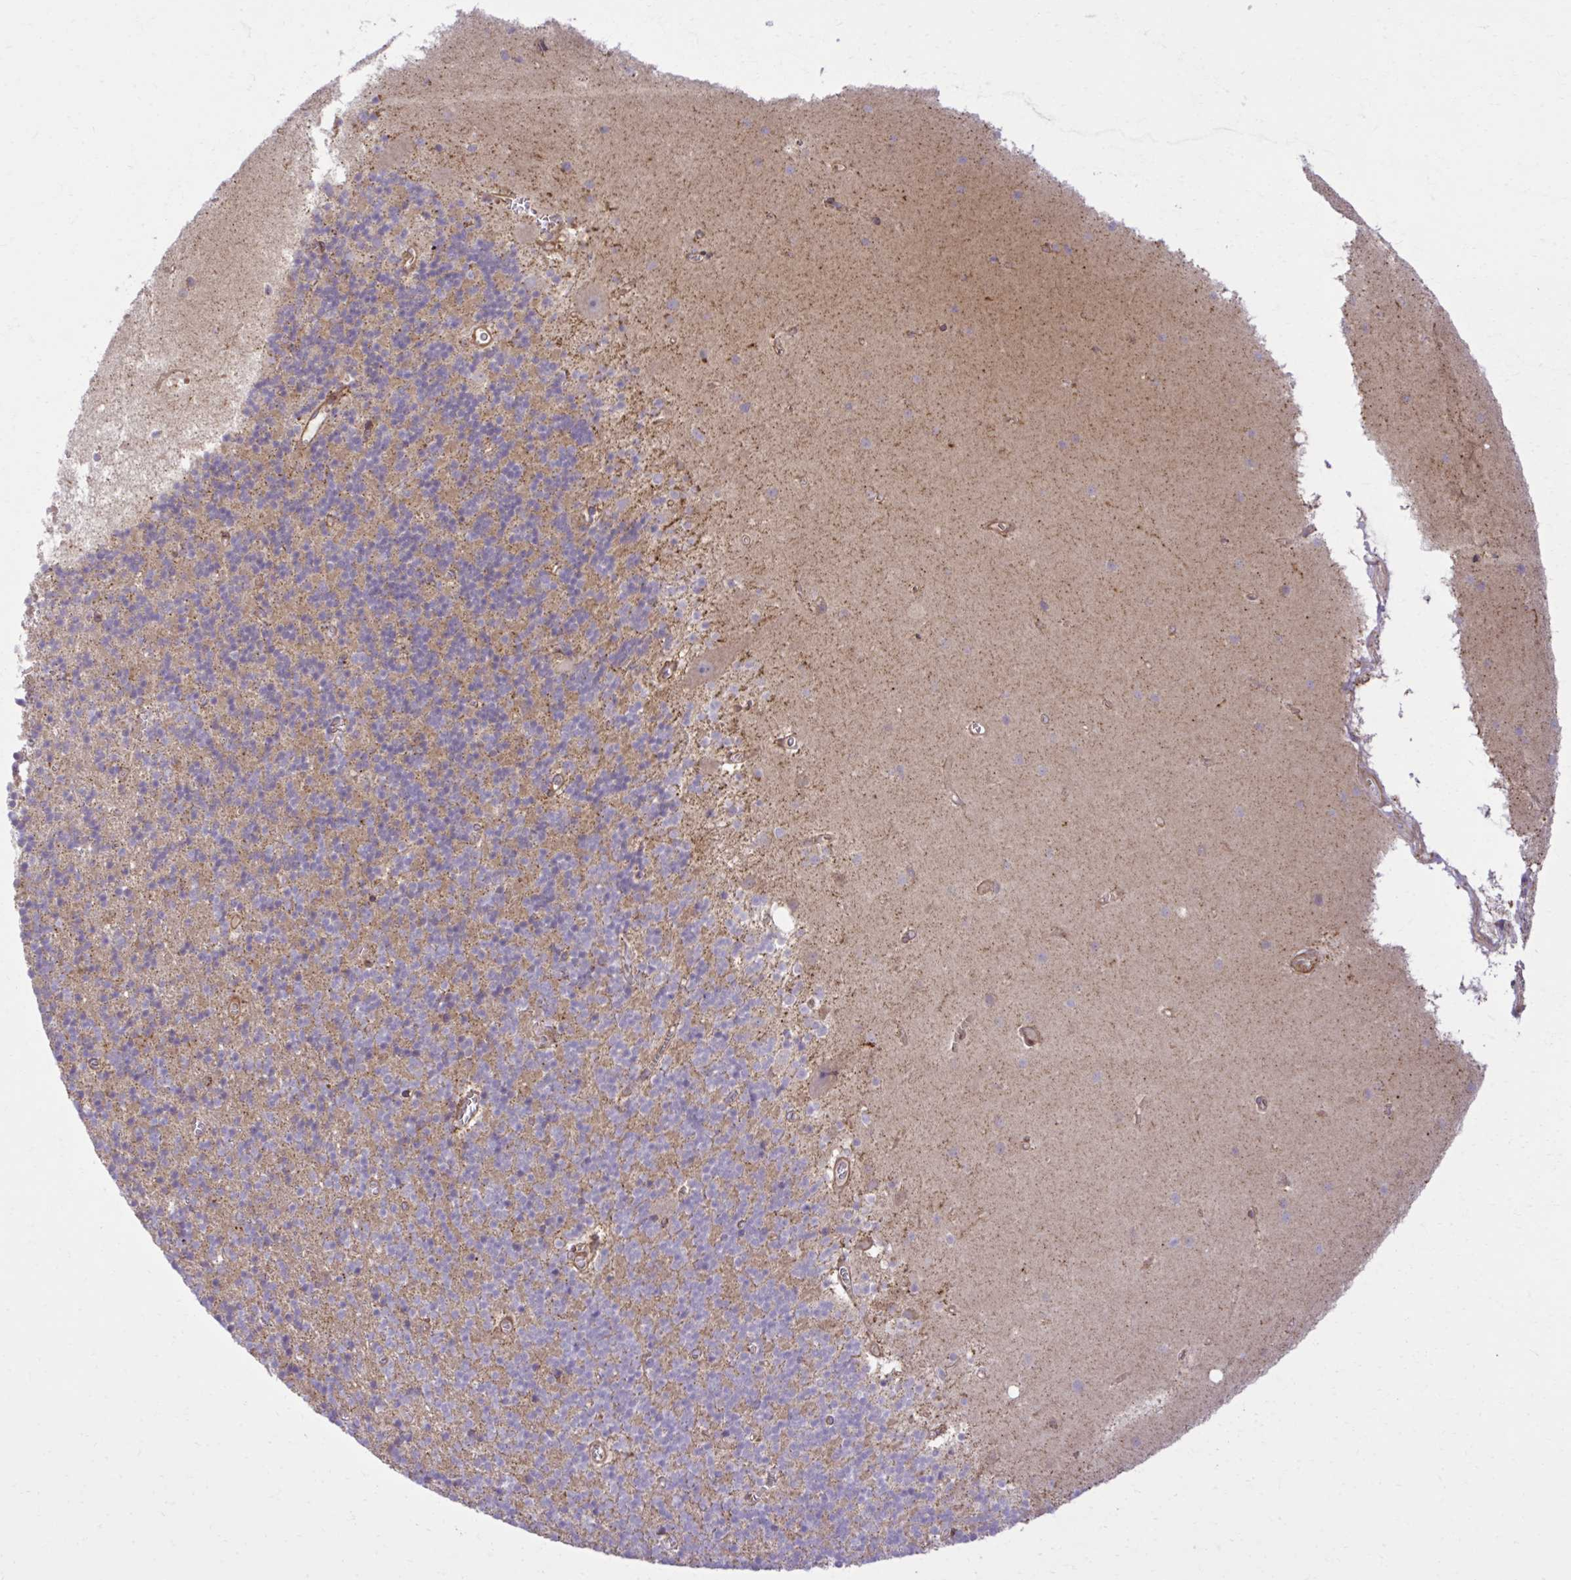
{"staining": {"intensity": "weak", "quantity": "25%-75%", "location": "cytoplasmic/membranous"}, "tissue": "cerebellum", "cell_type": "Cells in granular layer", "image_type": "normal", "snomed": [{"axis": "morphology", "description": "Normal tissue, NOS"}, {"axis": "topography", "description": "Cerebellum"}], "caption": "DAB (3,3'-diaminobenzidine) immunohistochemical staining of unremarkable human cerebellum displays weak cytoplasmic/membranous protein positivity in about 25%-75% of cells in granular layer.", "gene": "LIMS1", "patient": {"sex": "male", "age": 70}}